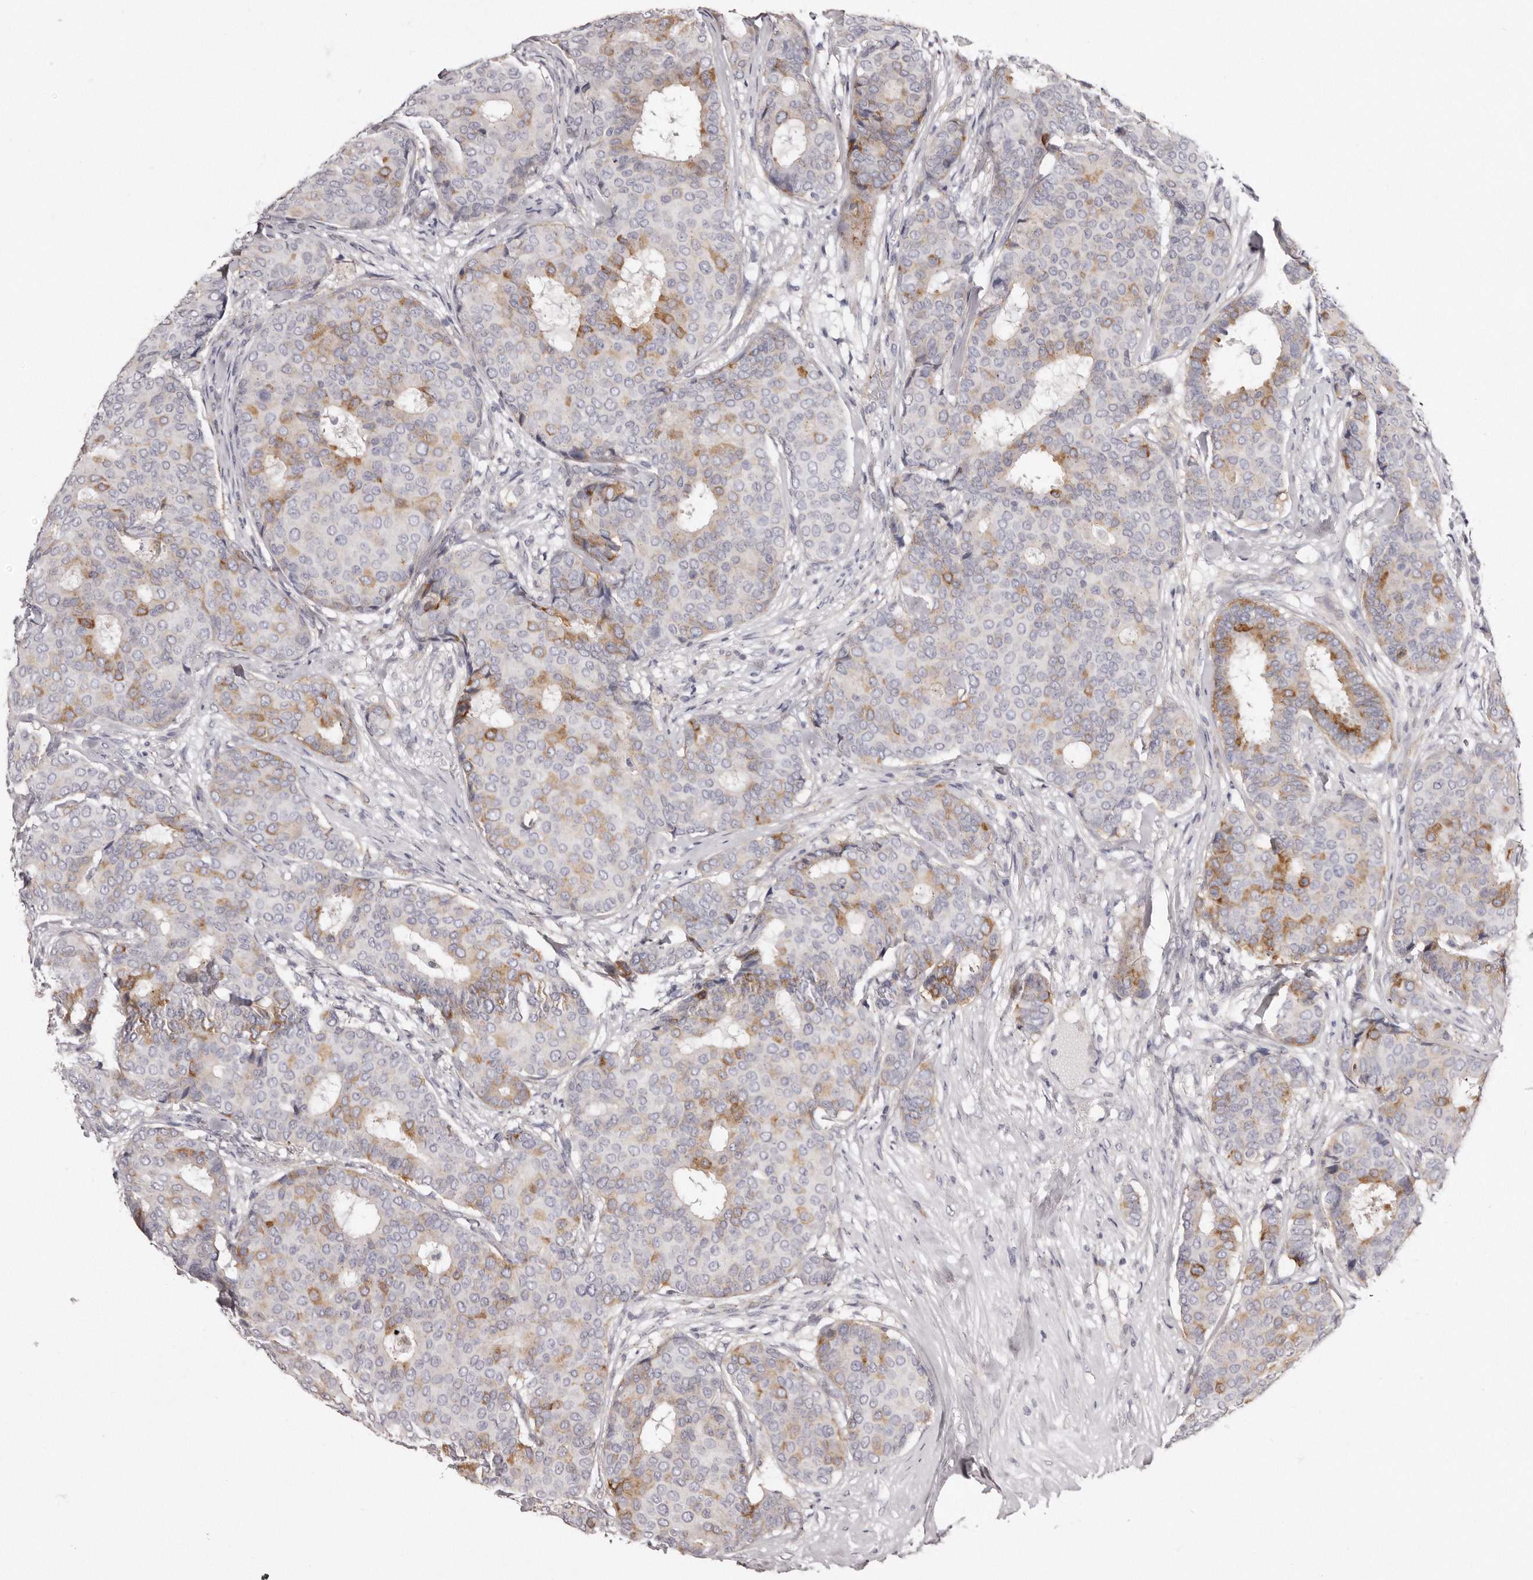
{"staining": {"intensity": "moderate", "quantity": "<25%", "location": "cytoplasmic/membranous"}, "tissue": "breast cancer", "cell_type": "Tumor cells", "image_type": "cancer", "snomed": [{"axis": "morphology", "description": "Duct carcinoma"}, {"axis": "topography", "description": "Breast"}], "caption": "Tumor cells show low levels of moderate cytoplasmic/membranous expression in approximately <25% of cells in human breast cancer (intraductal carcinoma). The staining was performed using DAB (3,3'-diaminobenzidine), with brown indicating positive protein expression. Nuclei are stained blue with hematoxylin.", "gene": "PEG10", "patient": {"sex": "female", "age": 75}}